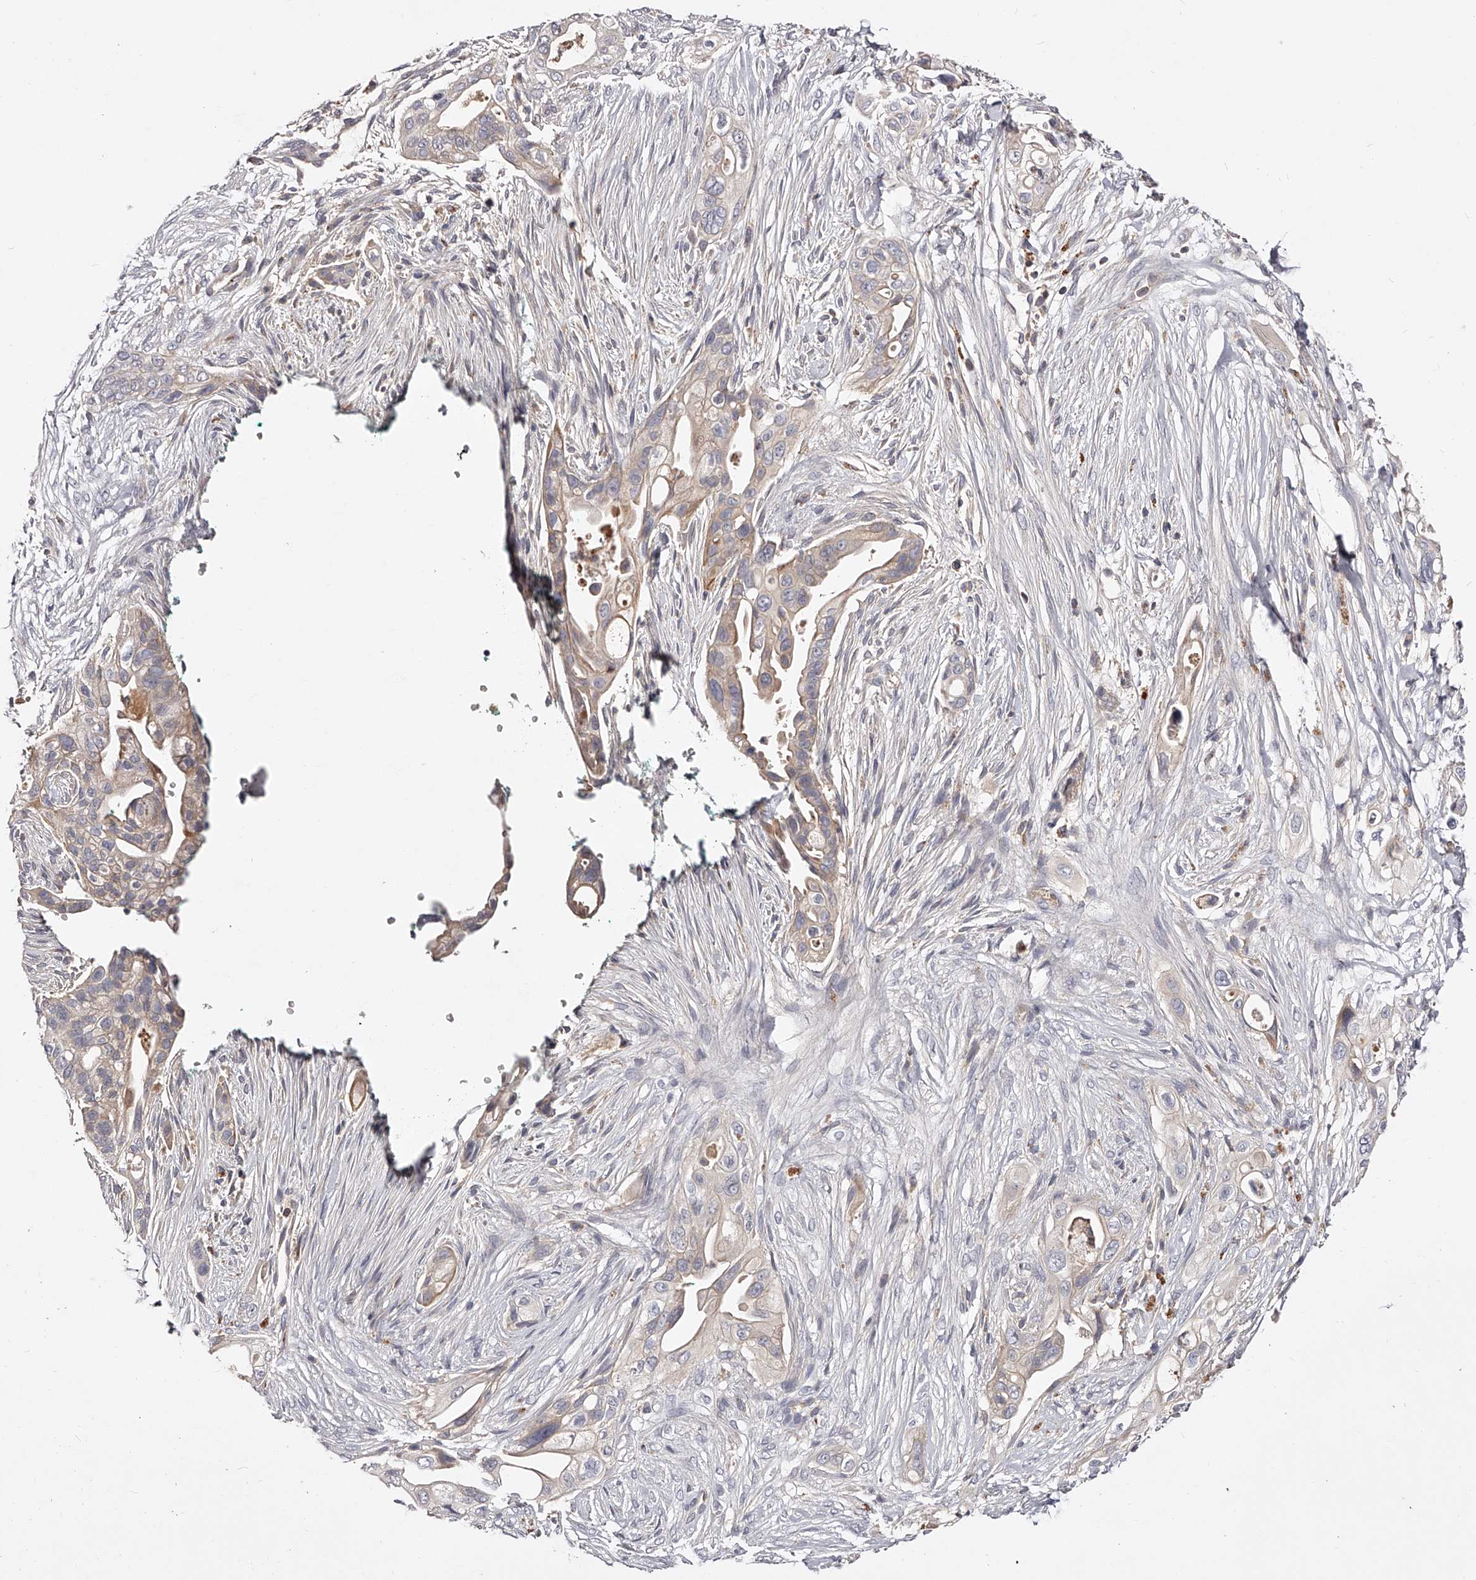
{"staining": {"intensity": "weak", "quantity": "<25%", "location": "cytoplasmic/membranous"}, "tissue": "pancreatic cancer", "cell_type": "Tumor cells", "image_type": "cancer", "snomed": [{"axis": "morphology", "description": "Adenocarcinoma, NOS"}, {"axis": "topography", "description": "Pancreas"}], "caption": "The photomicrograph reveals no significant expression in tumor cells of pancreatic cancer.", "gene": "PHACTR1", "patient": {"sex": "male", "age": 53}}